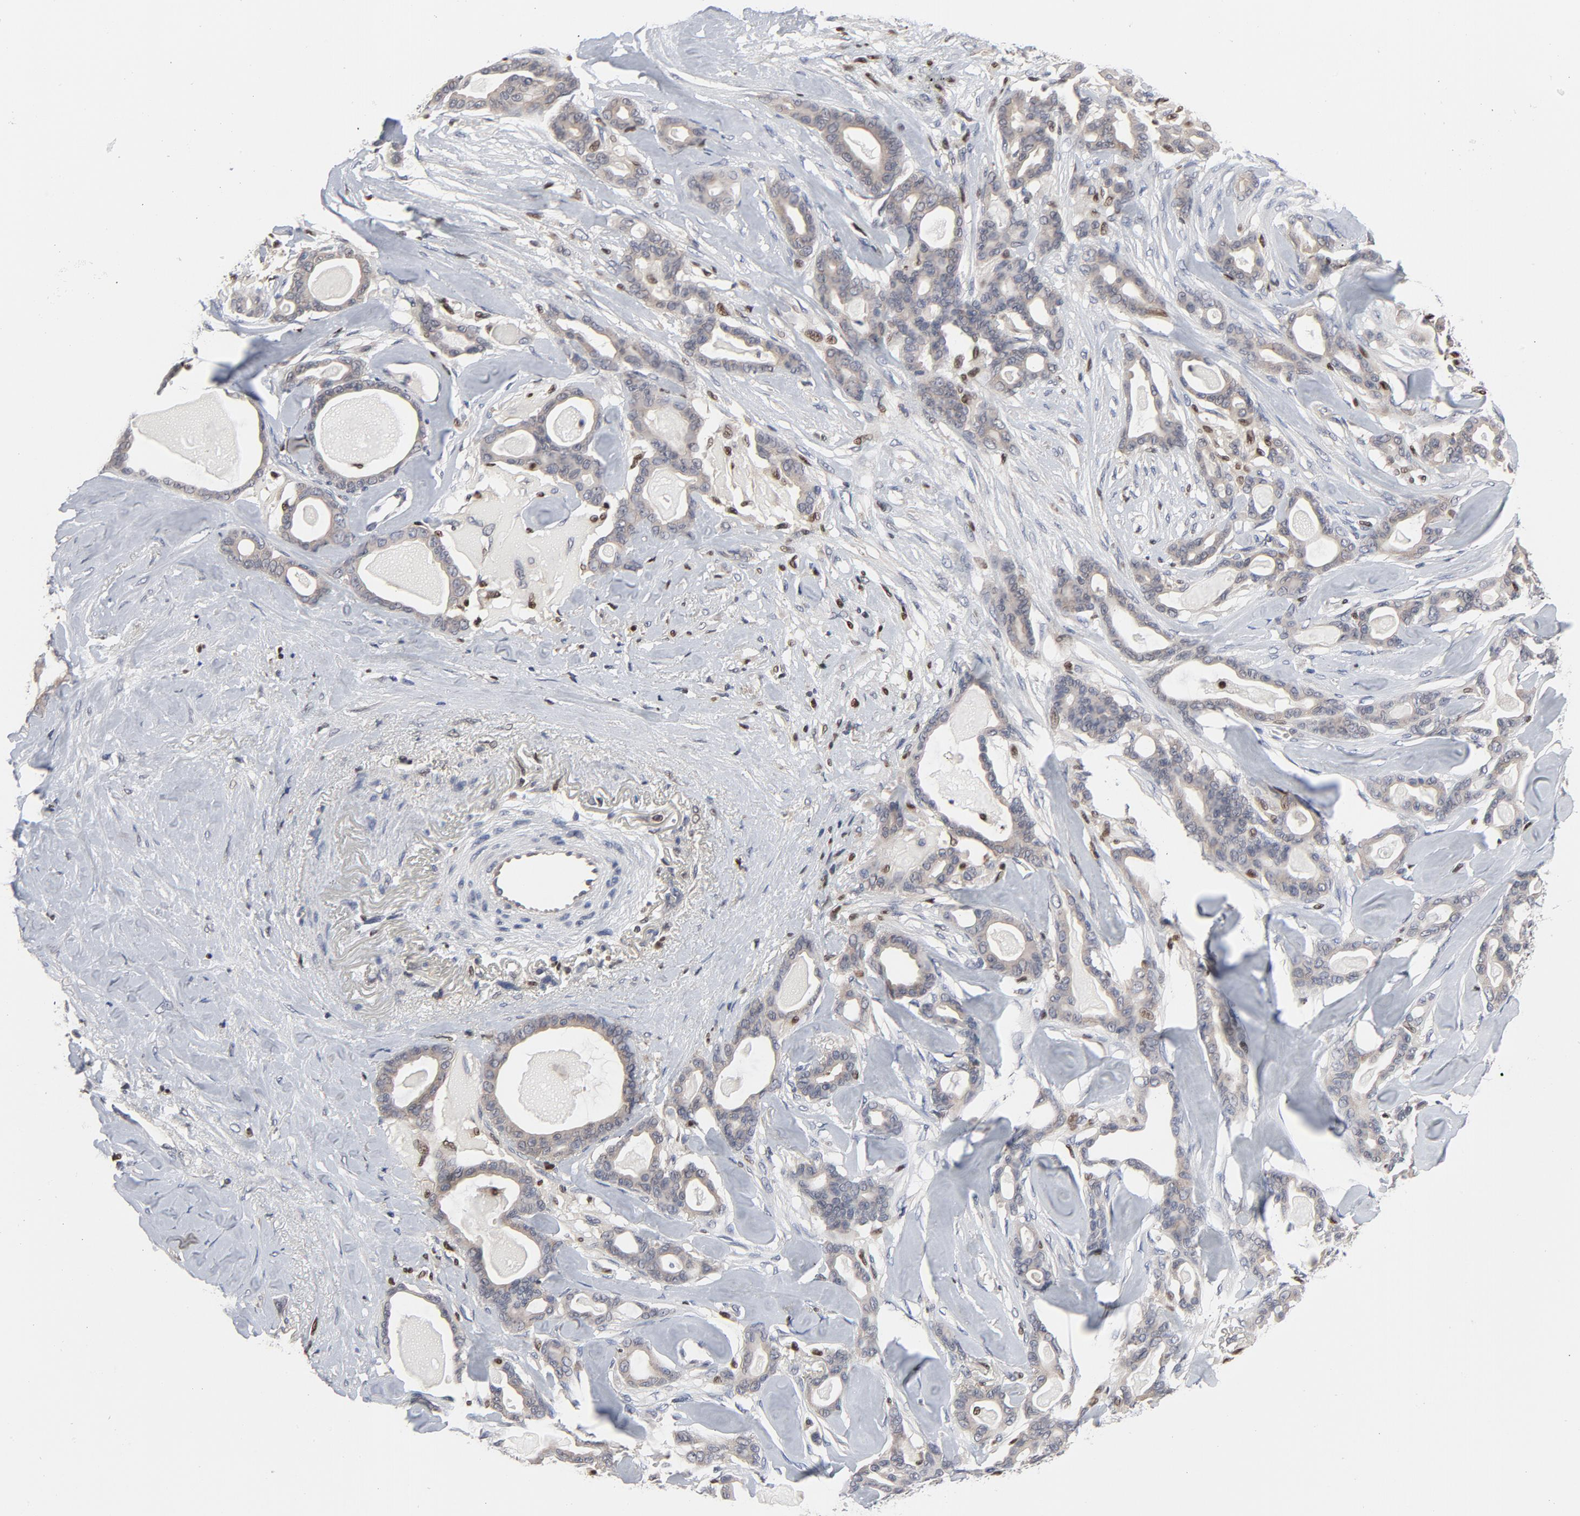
{"staining": {"intensity": "negative", "quantity": "none", "location": "none"}, "tissue": "pancreatic cancer", "cell_type": "Tumor cells", "image_type": "cancer", "snomed": [{"axis": "morphology", "description": "Adenocarcinoma, NOS"}, {"axis": "topography", "description": "Pancreas"}], "caption": "This histopathology image is of pancreatic cancer (adenocarcinoma) stained with immunohistochemistry to label a protein in brown with the nuclei are counter-stained blue. There is no staining in tumor cells.", "gene": "NFKB1", "patient": {"sex": "male", "age": 63}}